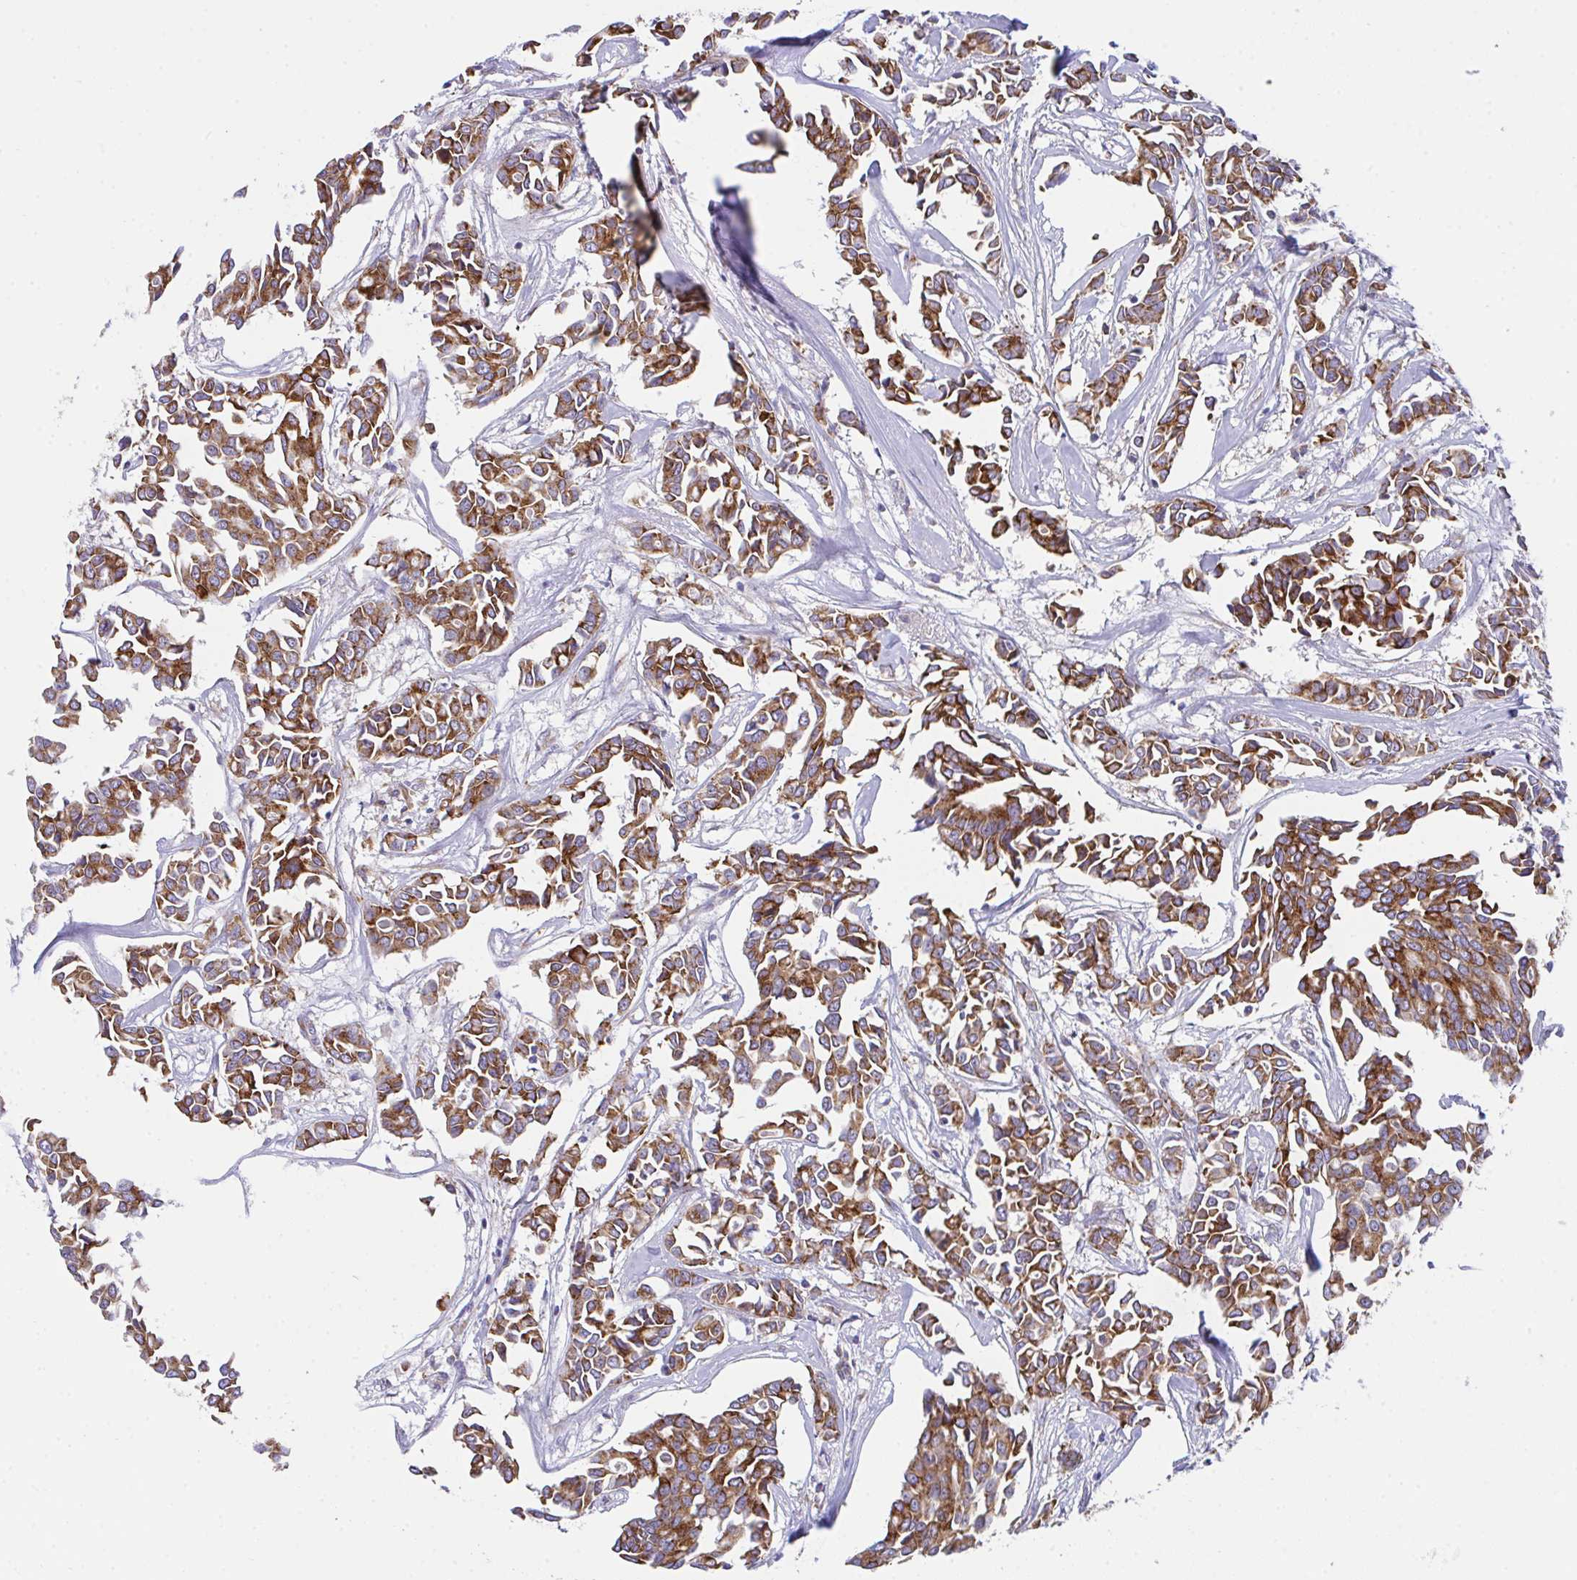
{"staining": {"intensity": "moderate", "quantity": ">75%", "location": "cytoplasmic/membranous"}, "tissue": "breast cancer", "cell_type": "Tumor cells", "image_type": "cancer", "snomed": [{"axis": "morphology", "description": "Duct carcinoma"}, {"axis": "topography", "description": "Breast"}], "caption": "IHC photomicrograph of breast cancer (invasive ductal carcinoma) stained for a protein (brown), which displays medium levels of moderate cytoplasmic/membranous positivity in about >75% of tumor cells.", "gene": "MIA3", "patient": {"sex": "female", "age": 54}}